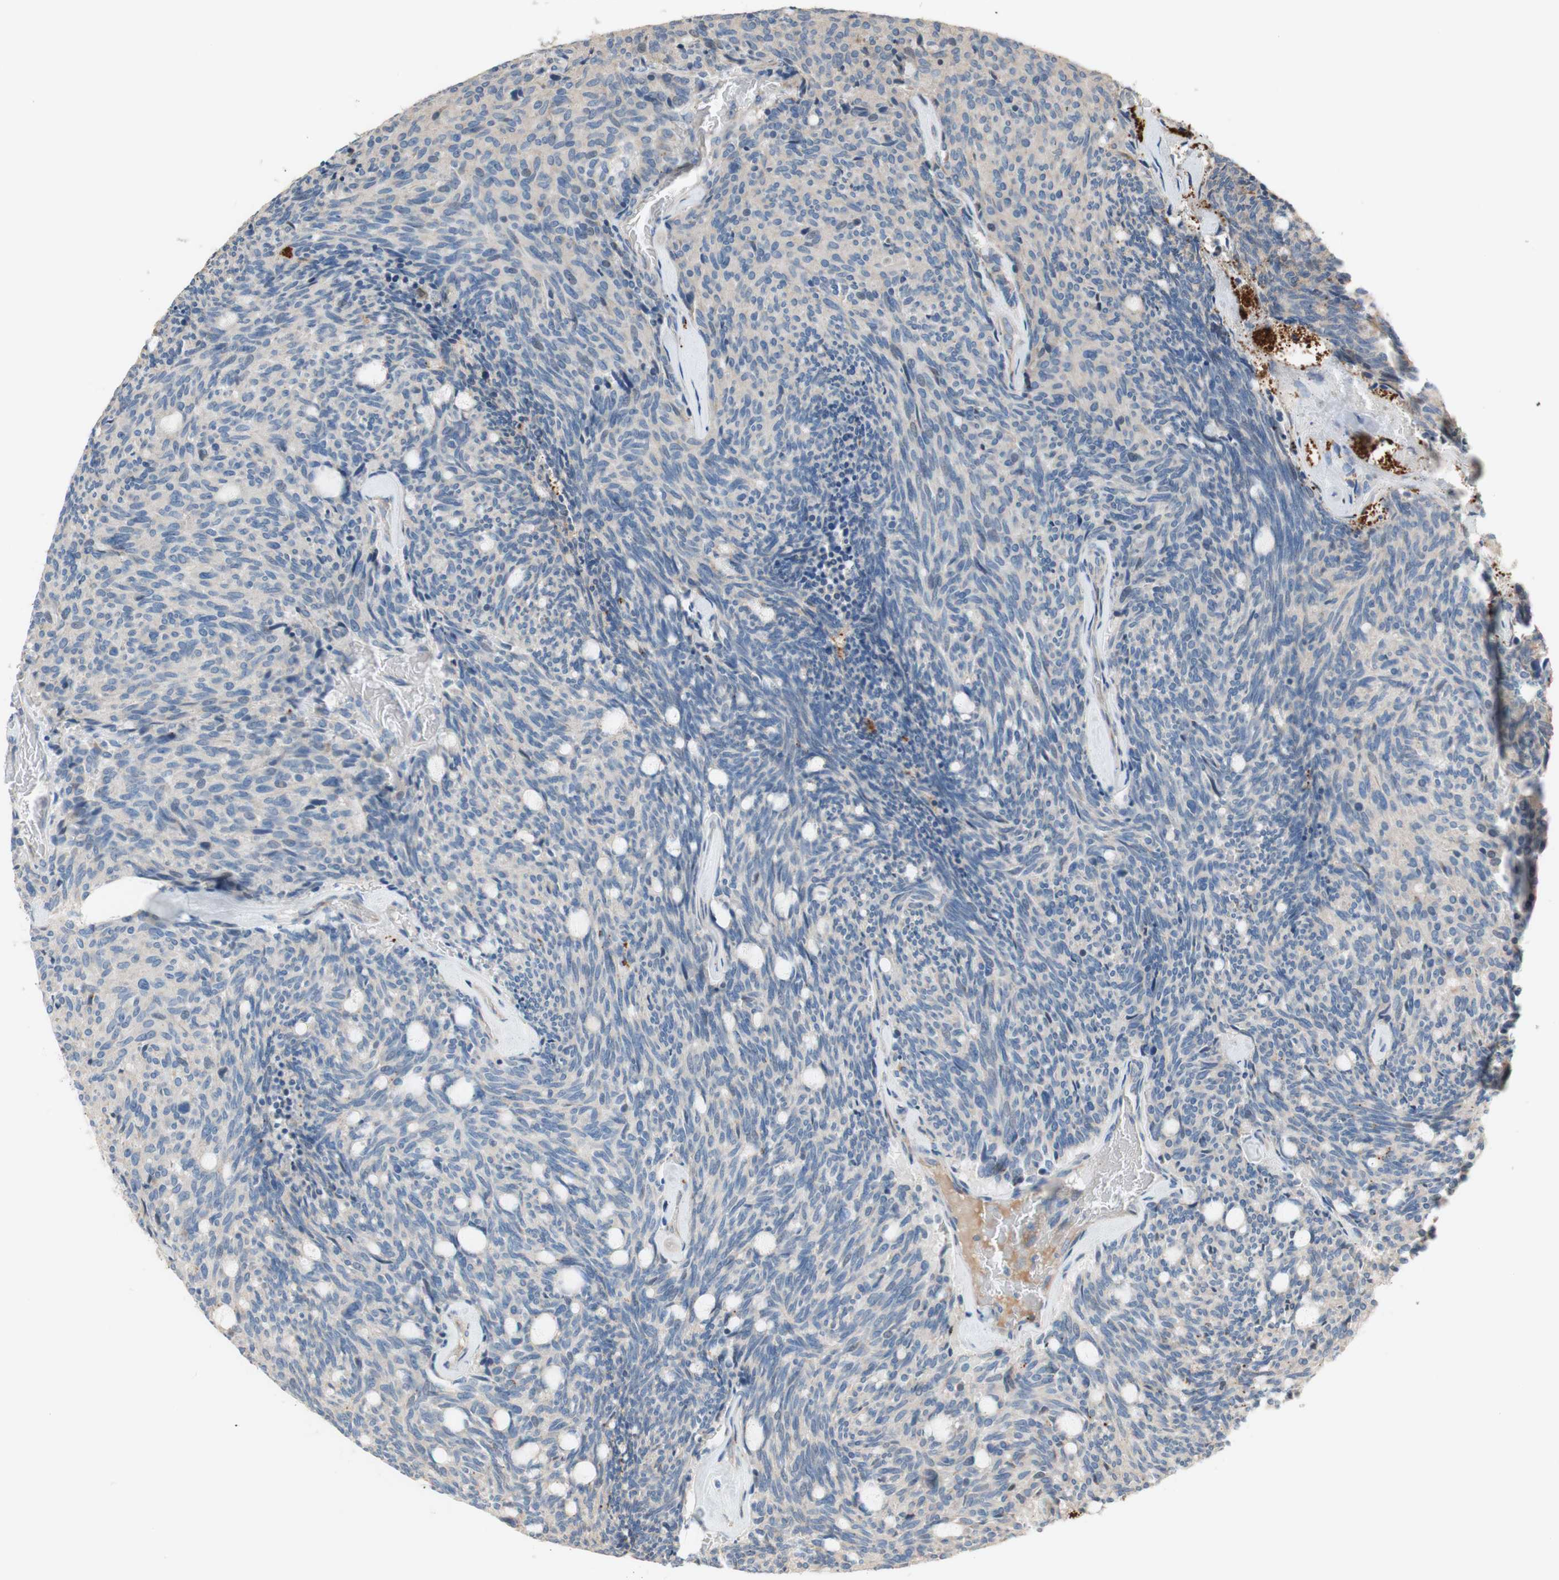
{"staining": {"intensity": "negative", "quantity": "none", "location": "none"}, "tissue": "carcinoid", "cell_type": "Tumor cells", "image_type": "cancer", "snomed": [{"axis": "morphology", "description": "Carcinoid, malignant, NOS"}, {"axis": "topography", "description": "Pancreas"}], "caption": "A micrograph of human malignant carcinoid is negative for staining in tumor cells. (Brightfield microscopy of DAB (3,3'-diaminobenzidine) immunohistochemistry at high magnification).", "gene": "PTPN21", "patient": {"sex": "female", "age": 54}}